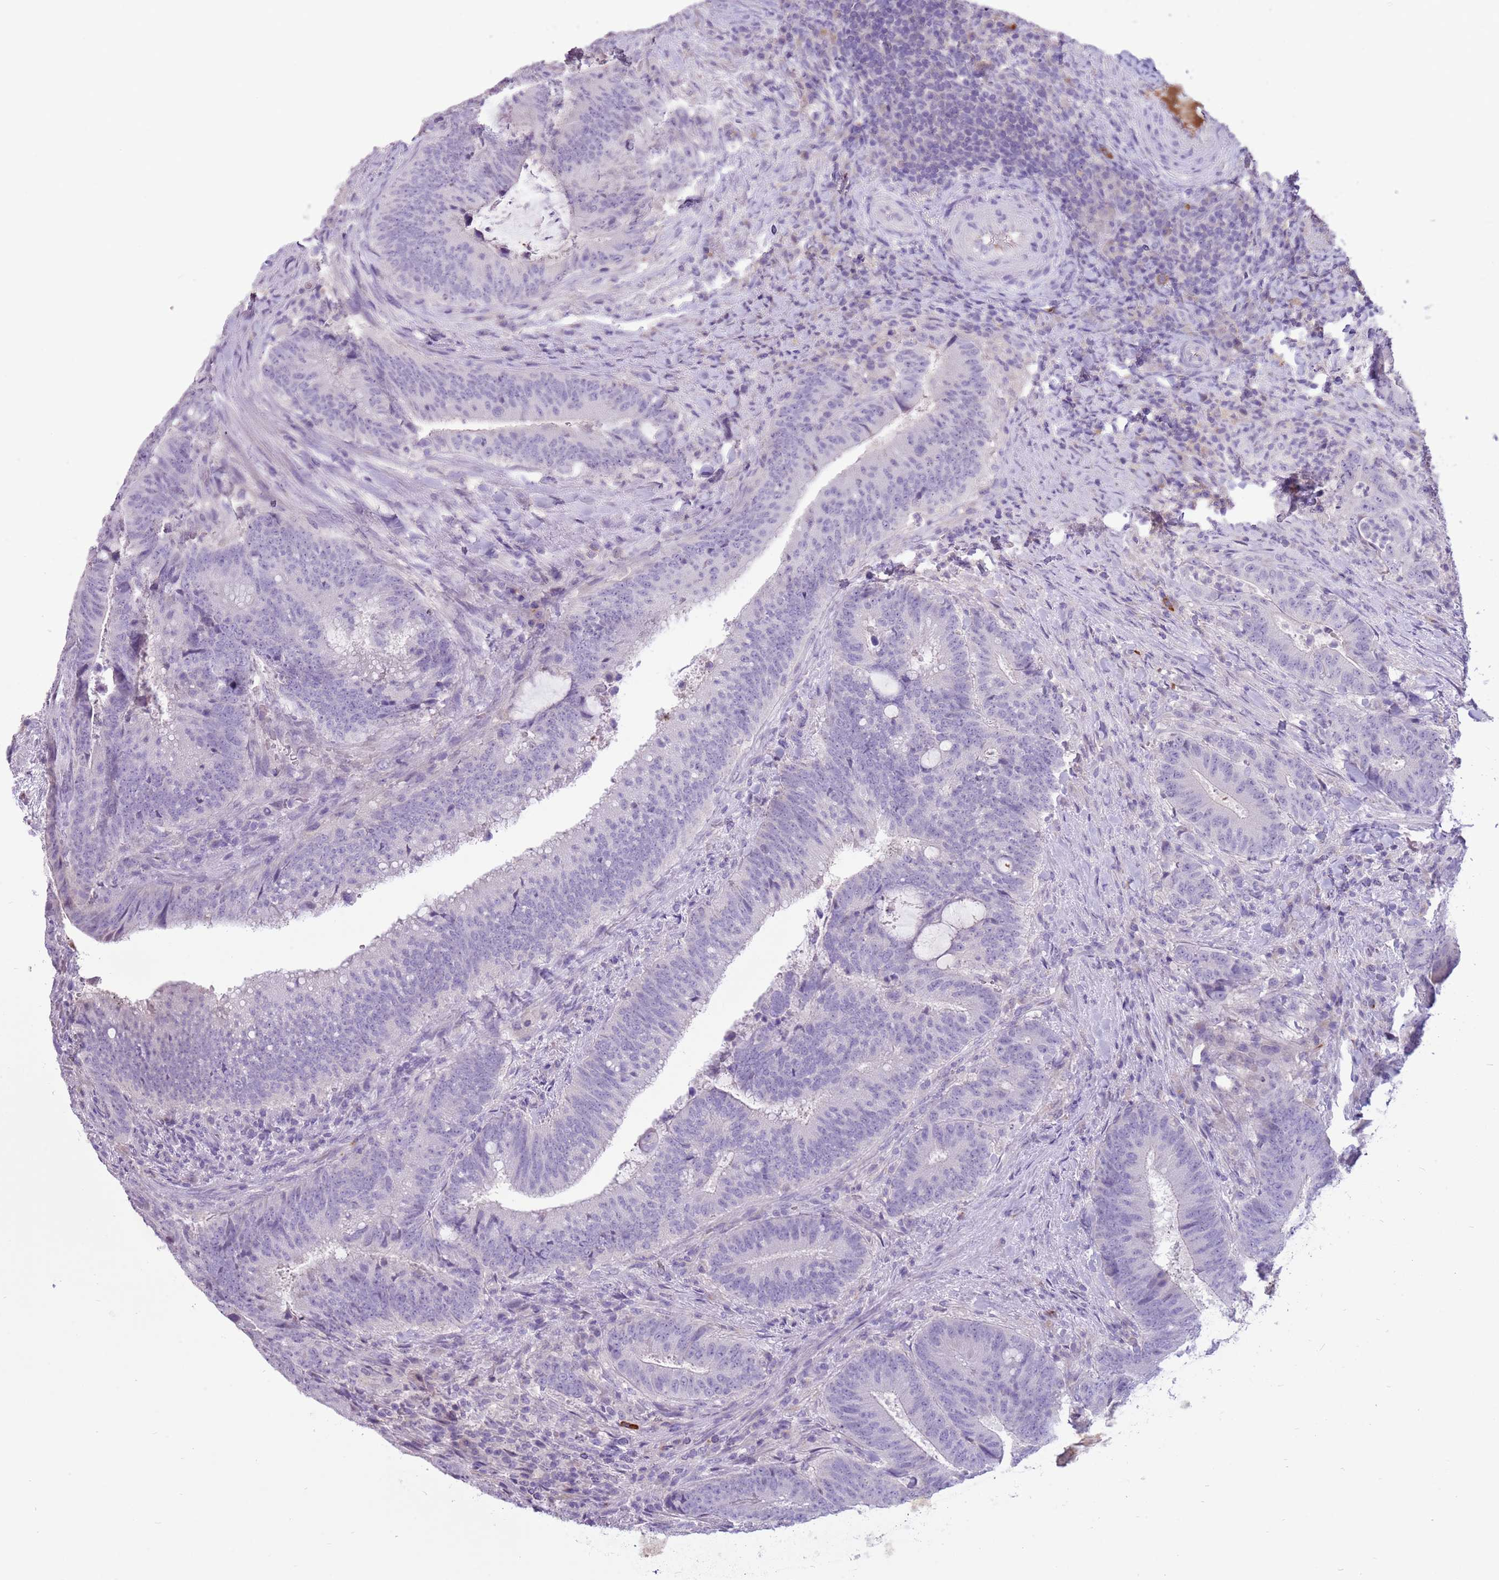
{"staining": {"intensity": "negative", "quantity": "none", "location": "none"}, "tissue": "colorectal cancer", "cell_type": "Tumor cells", "image_type": "cancer", "snomed": [{"axis": "morphology", "description": "Adenocarcinoma, NOS"}, {"axis": "topography", "description": "Colon"}], "caption": "This is an IHC histopathology image of colorectal cancer (adenocarcinoma). There is no positivity in tumor cells.", "gene": "SCAMP5", "patient": {"sex": "female", "age": 43}}